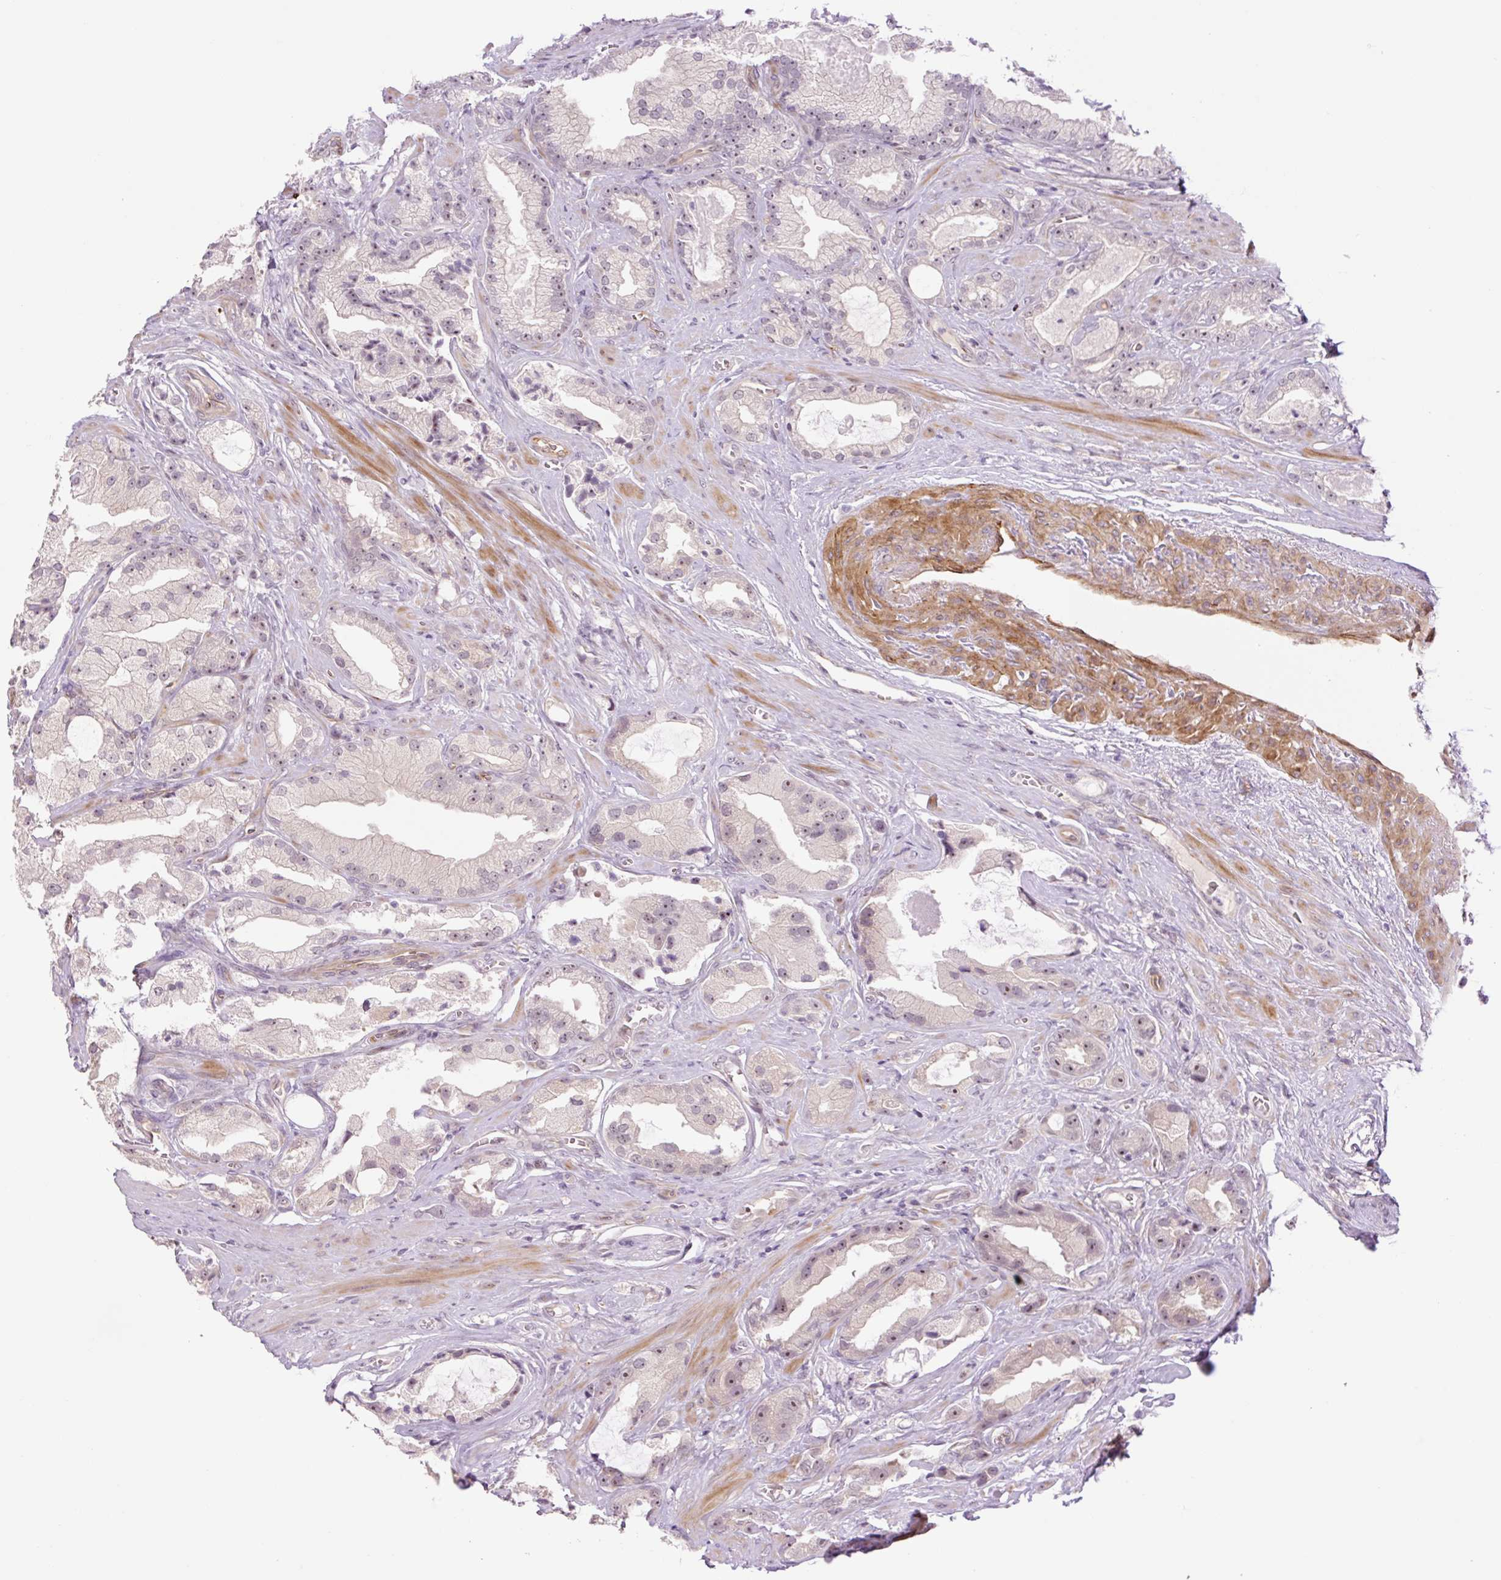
{"staining": {"intensity": "weak", "quantity": ">75%", "location": "nuclear"}, "tissue": "prostate cancer", "cell_type": "Tumor cells", "image_type": "cancer", "snomed": [{"axis": "morphology", "description": "Adenocarcinoma, High grade"}, {"axis": "topography", "description": "Prostate"}], "caption": "Immunohistochemical staining of human prostate adenocarcinoma (high-grade) demonstrates low levels of weak nuclear staining in about >75% of tumor cells. Immunohistochemistry (ihc) stains the protein of interest in brown and the nuclei are stained blue.", "gene": "ZNF417", "patient": {"sex": "male", "age": 68}}